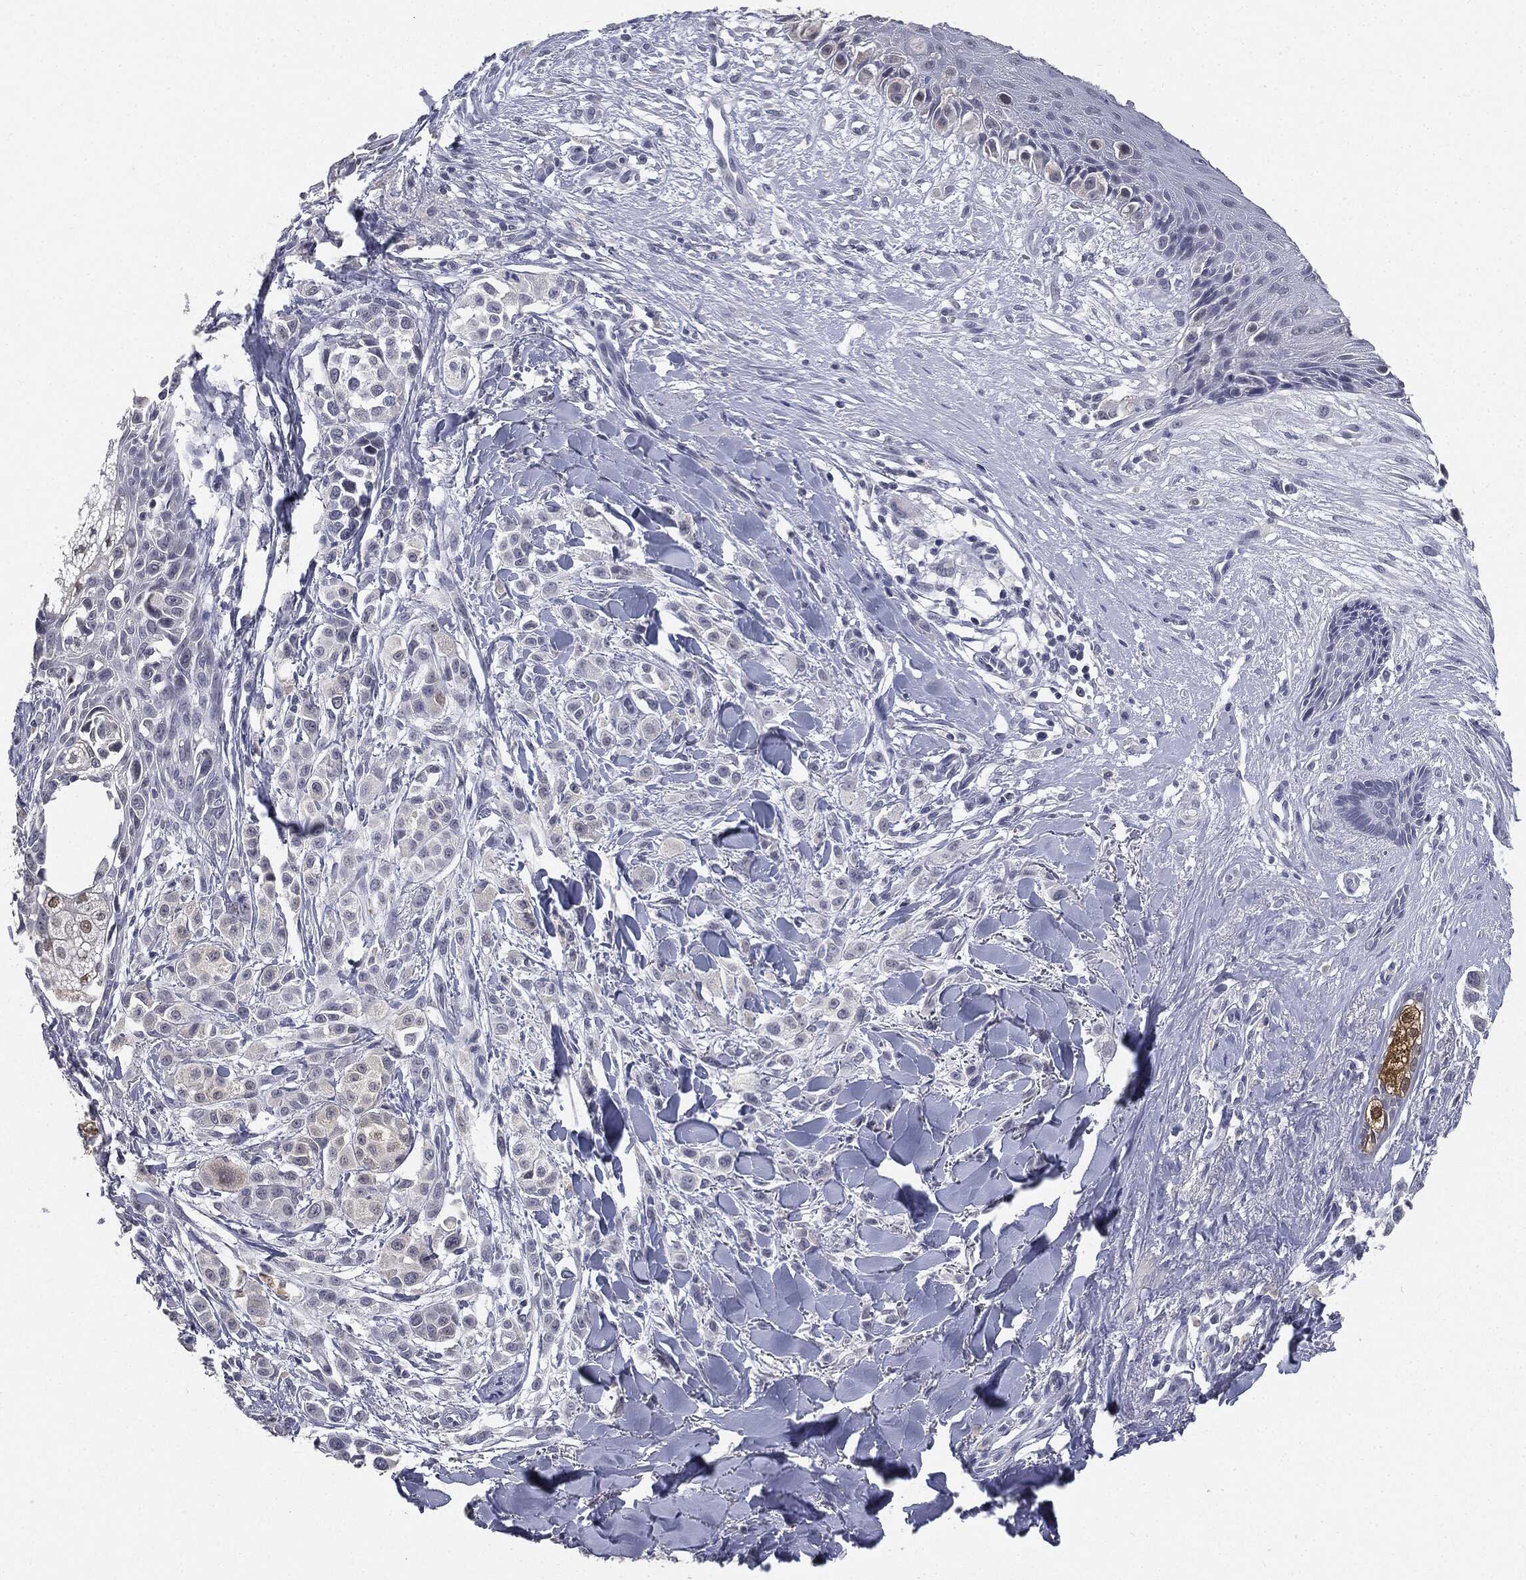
{"staining": {"intensity": "negative", "quantity": "none", "location": "none"}, "tissue": "melanoma", "cell_type": "Tumor cells", "image_type": "cancer", "snomed": [{"axis": "morphology", "description": "Malignant melanoma, NOS"}, {"axis": "topography", "description": "Skin"}], "caption": "Protein analysis of melanoma reveals no significant staining in tumor cells. (Immunohistochemistry (ihc), brightfield microscopy, high magnification).", "gene": "SLC2A2", "patient": {"sex": "male", "age": 57}}